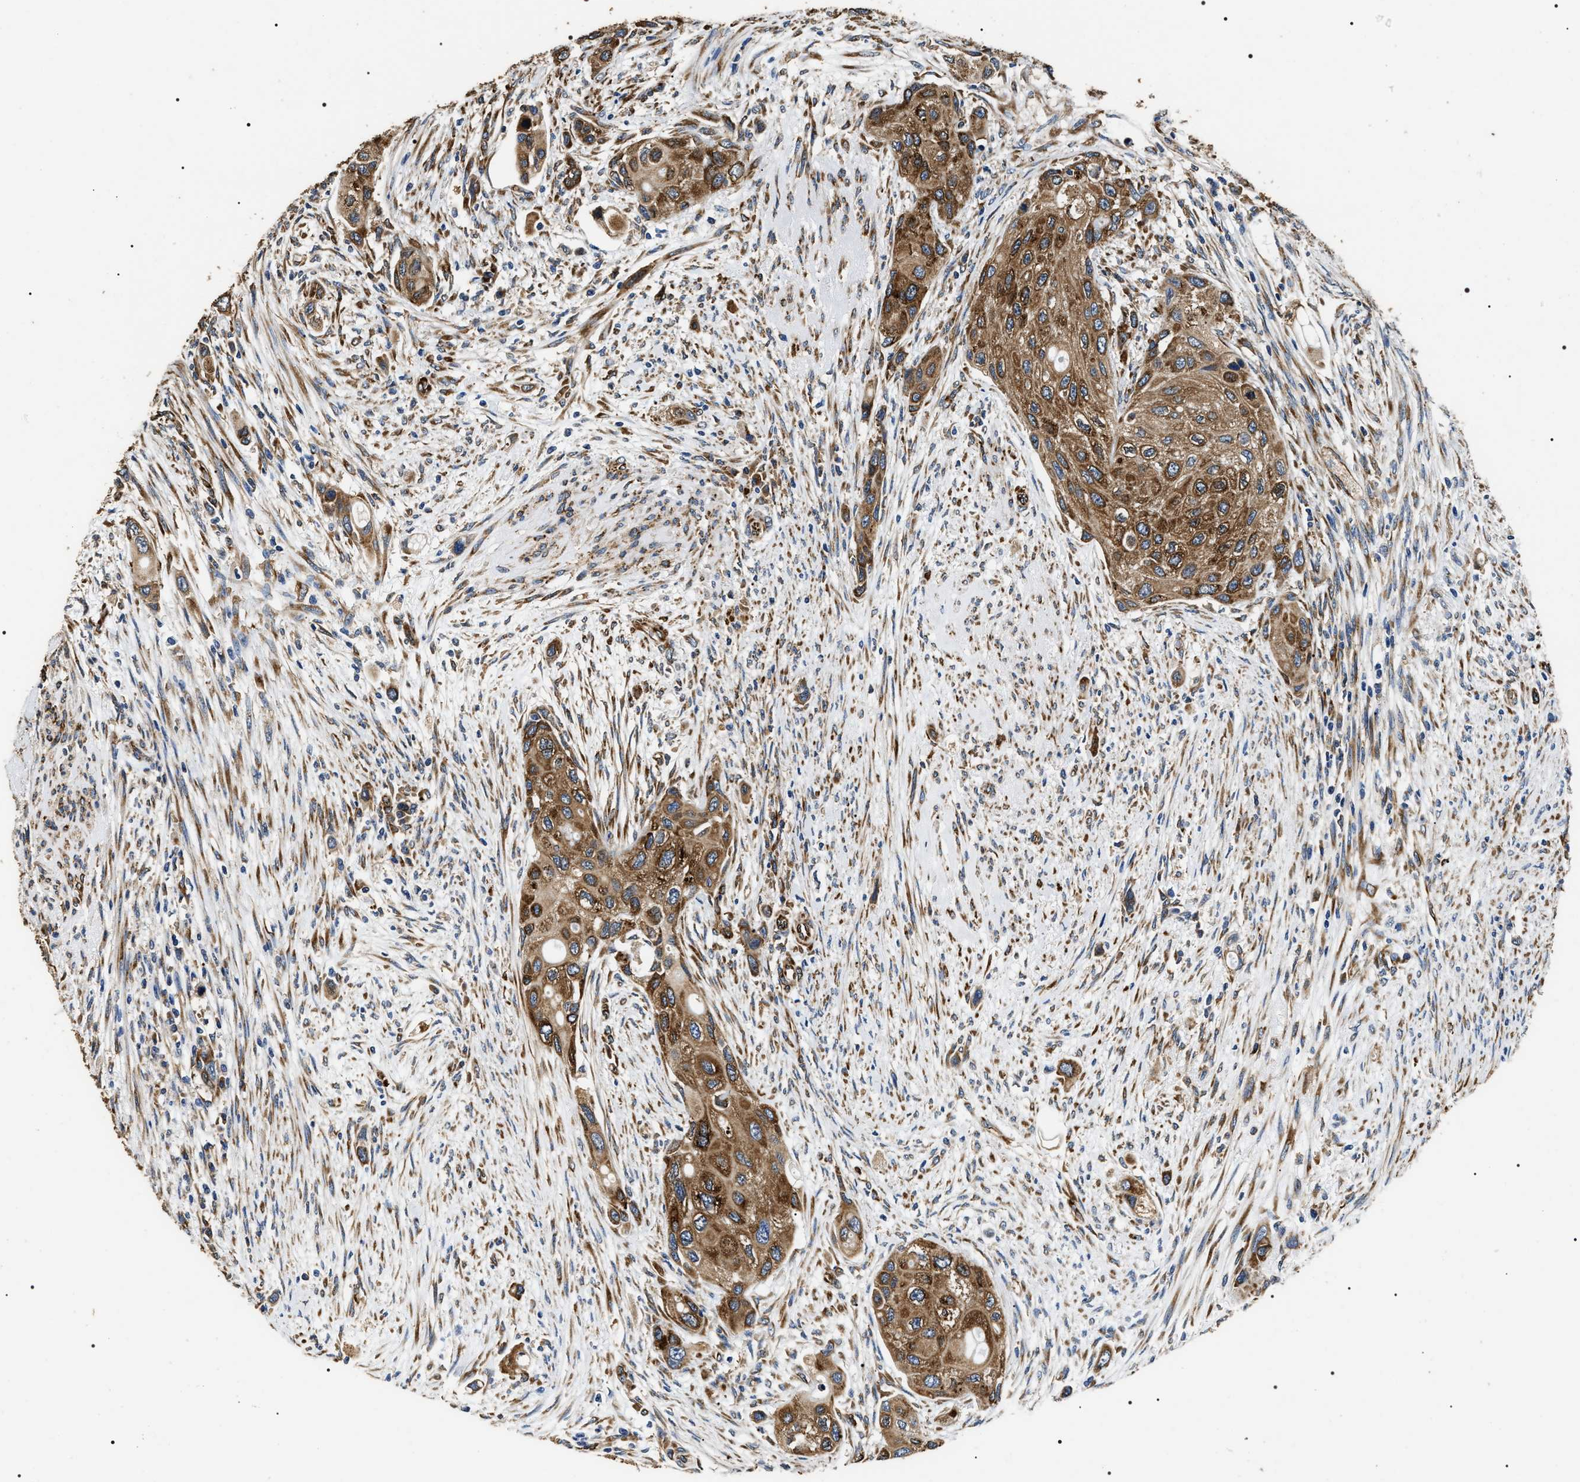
{"staining": {"intensity": "strong", "quantity": ">75%", "location": "cytoplasmic/membranous"}, "tissue": "urothelial cancer", "cell_type": "Tumor cells", "image_type": "cancer", "snomed": [{"axis": "morphology", "description": "Urothelial carcinoma, High grade"}, {"axis": "topography", "description": "Urinary bladder"}], "caption": "Immunohistochemical staining of human urothelial carcinoma (high-grade) demonstrates strong cytoplasmic/membranous protein staining in about >75% of tumor cells.", "gene": "KTN1", "patient": {"sex": "female", "age": 56}}